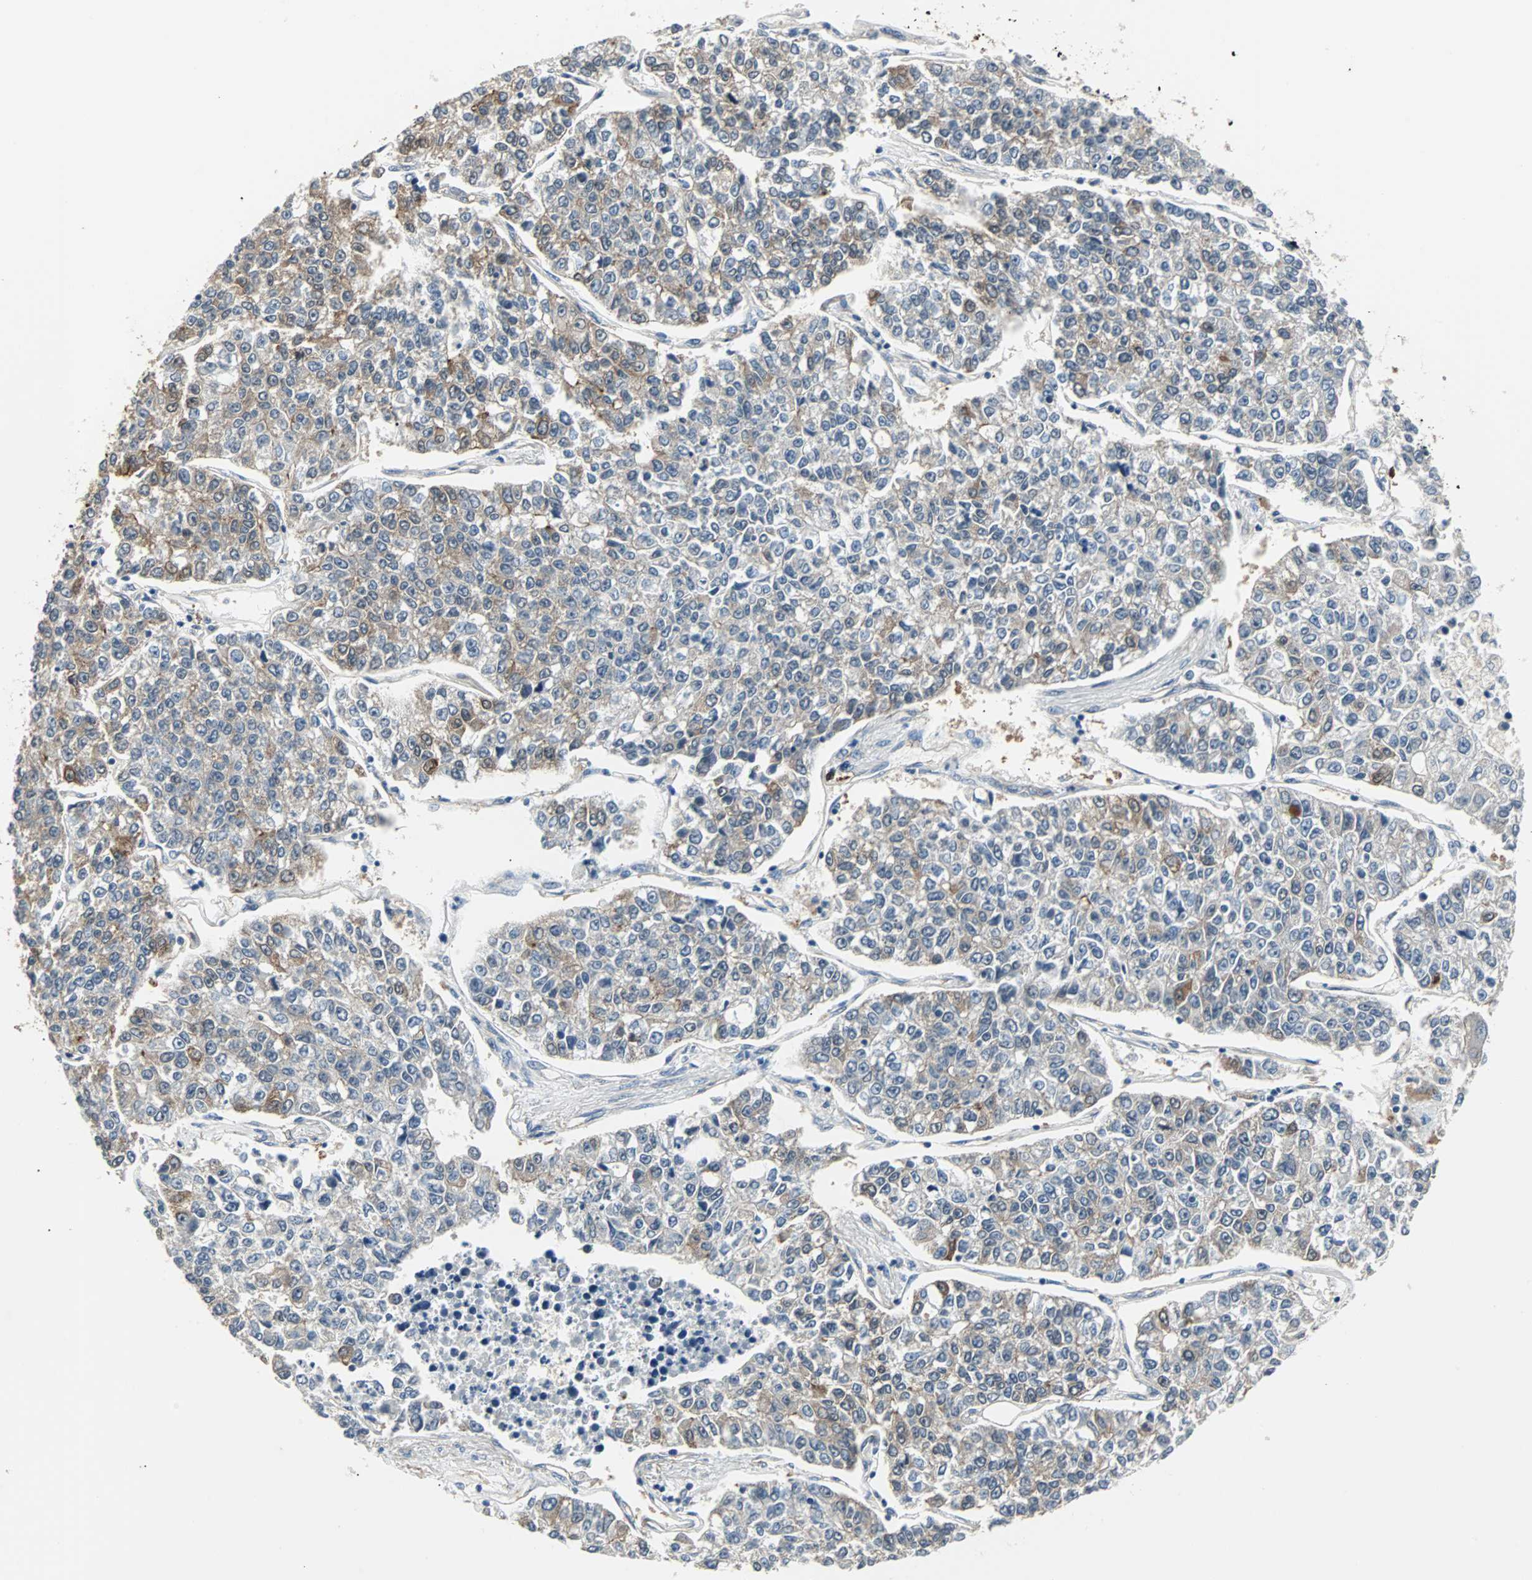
{"staining": {"intensity": "moderate", "quantity": "25%-75%", "location": "cytoplasmic/membranous"}, "tissue": "lung cancer", "cell_type": "Tumor cells", "image_type": "cancer", "snomed": [{"axis": "morphology", "description": "Adenocarcinoma, NOS"}, {"axis": "topography", "description": "Lung"}], "caption": "Tumor cells demonstrate moderate cytoplasmic/membranous expression in approximately 25%-75% of cells in adenocarcinoma (lung).", "gene": "CMC2", "patient": {"sex": "male", "age": 49}}